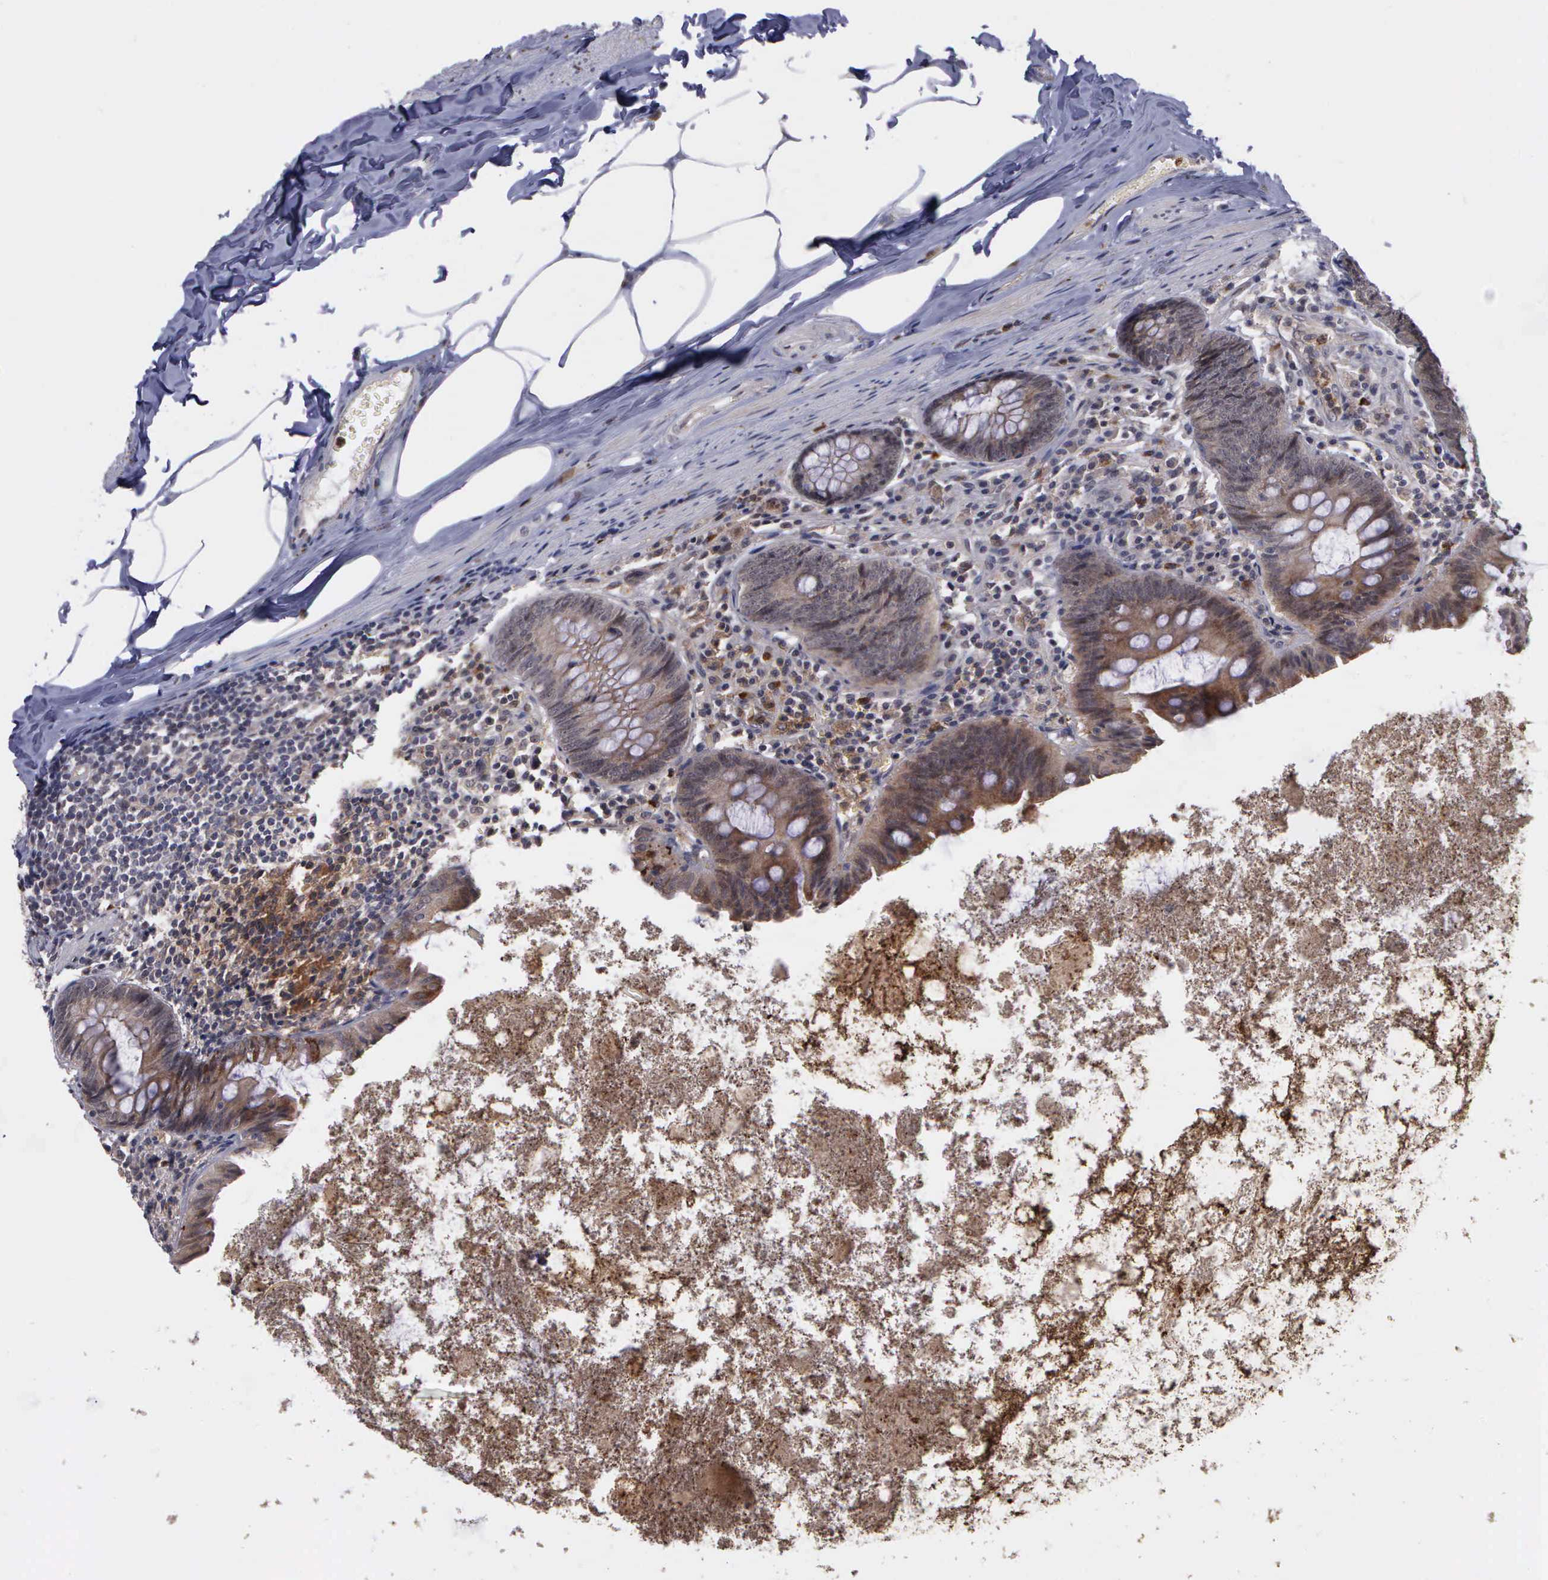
{"staining": {"intensity": "moderate", "quantity": ">75%", "location": "cytoplasmic/membranous"}, "tissue": "appendix", "cell_type": "Glandular cells", "image_type": "normal", "snomed": [{"axis": "morphology", "description": "Normal tissue, NOS"}, {"axis": "topography", "description": "Appendix"}], "caption": "Protein staining of benign appendix exhibits moderate cytoplasmic/membranous positivity in about >75% of glandular cells. The staining was performed using DAB to visualize the protein expression in brown, while the nuclei were stained in blue with hematoxylin (Magnification: 20x).", "gene": "MAP3K9", "patient": {"sex": "female", "age": 82}}